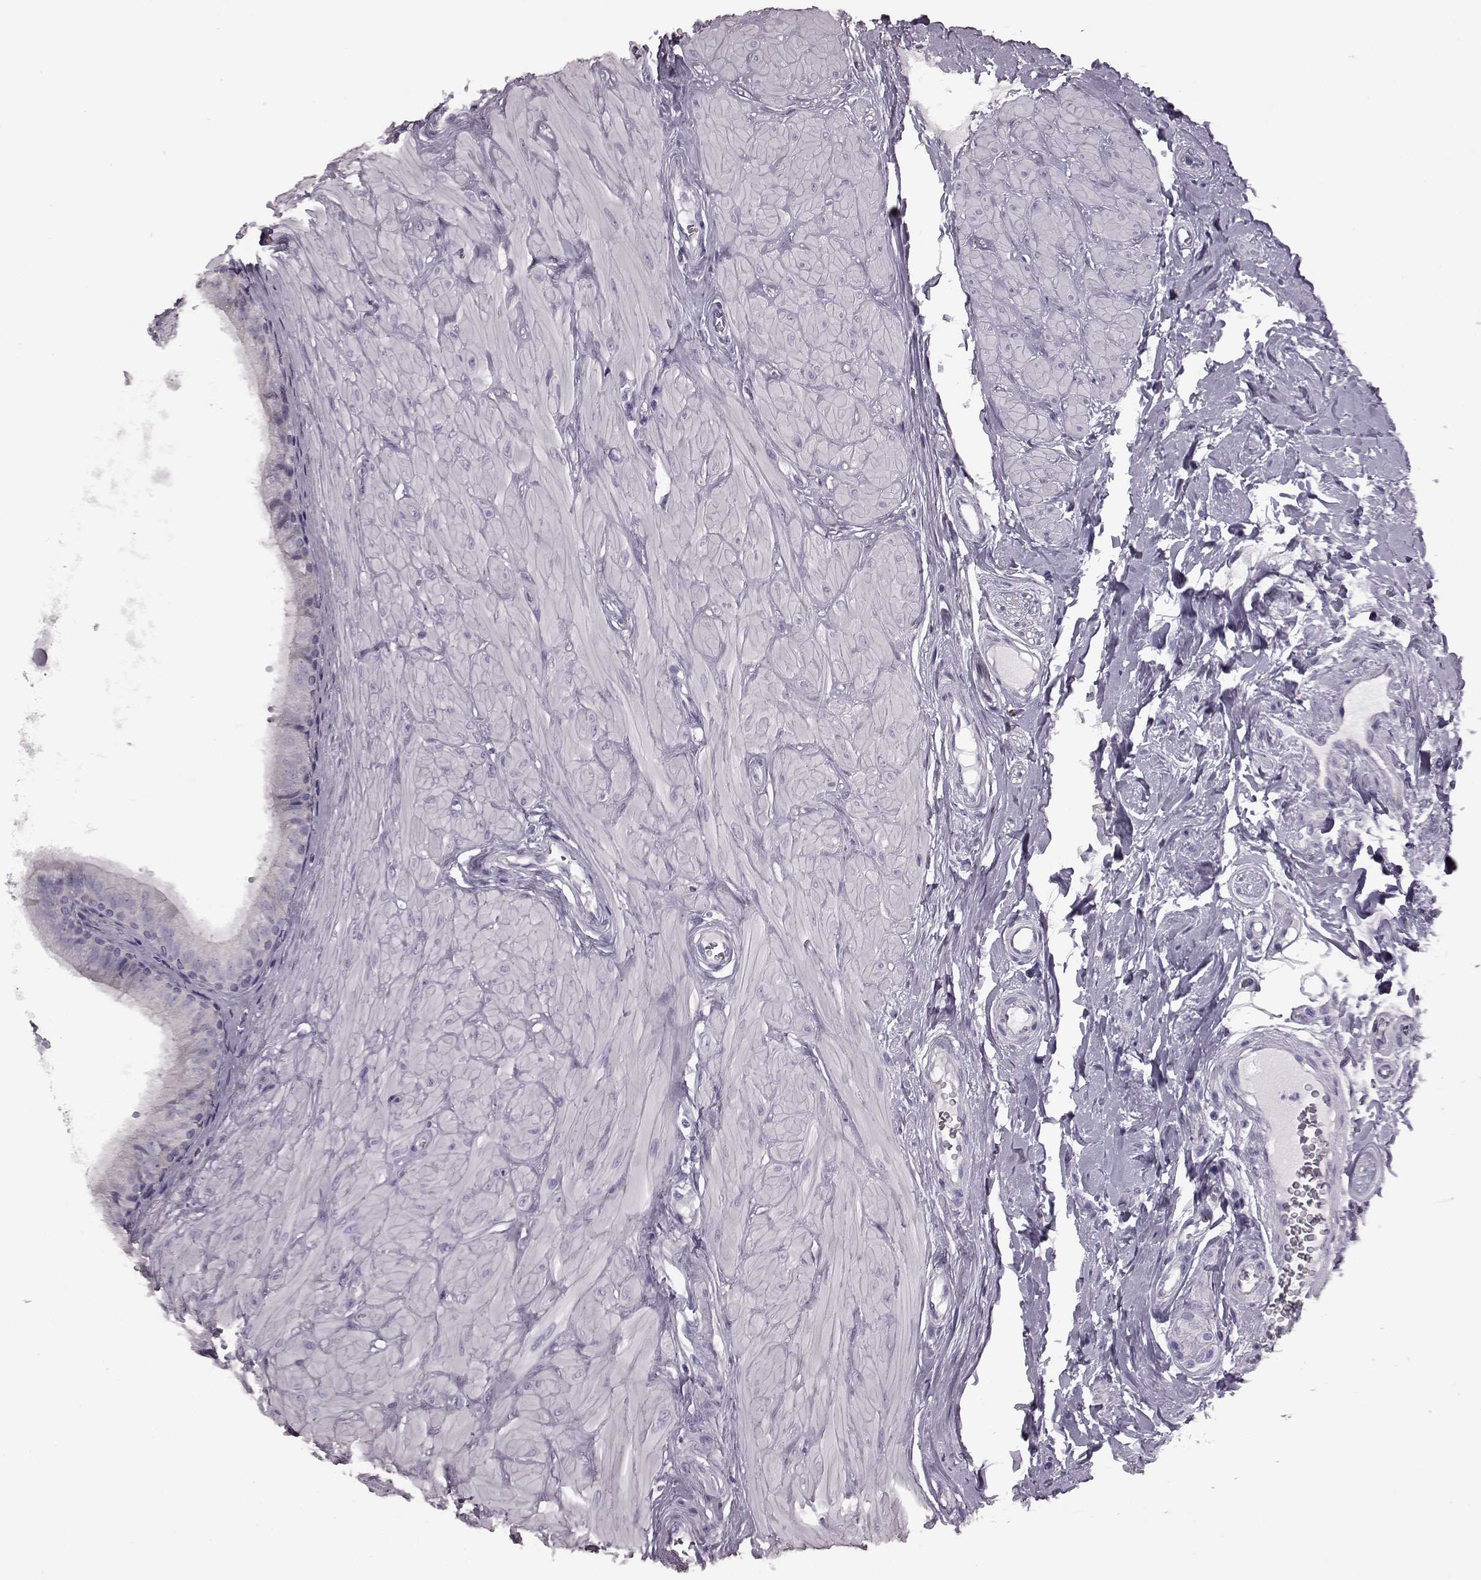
{"staining": {"intensity": "negative", "quantity": "none", "location": "none"}, "tissue": "epididymis", "cell_type": "Glandular cells", "image_type": "normal", "snomed": [{"axis": "morphology", "description": "Normal tissue, NOS"}, {"axis": "topography", "description": "Epididymis"}], "caption": "This is an immunohistochemistry (IHC) micrograph of benign epididymis. There is no staining in glandular cells.", "gene": "SNTG1", "patient": {"sex": "male", "age": 37}}